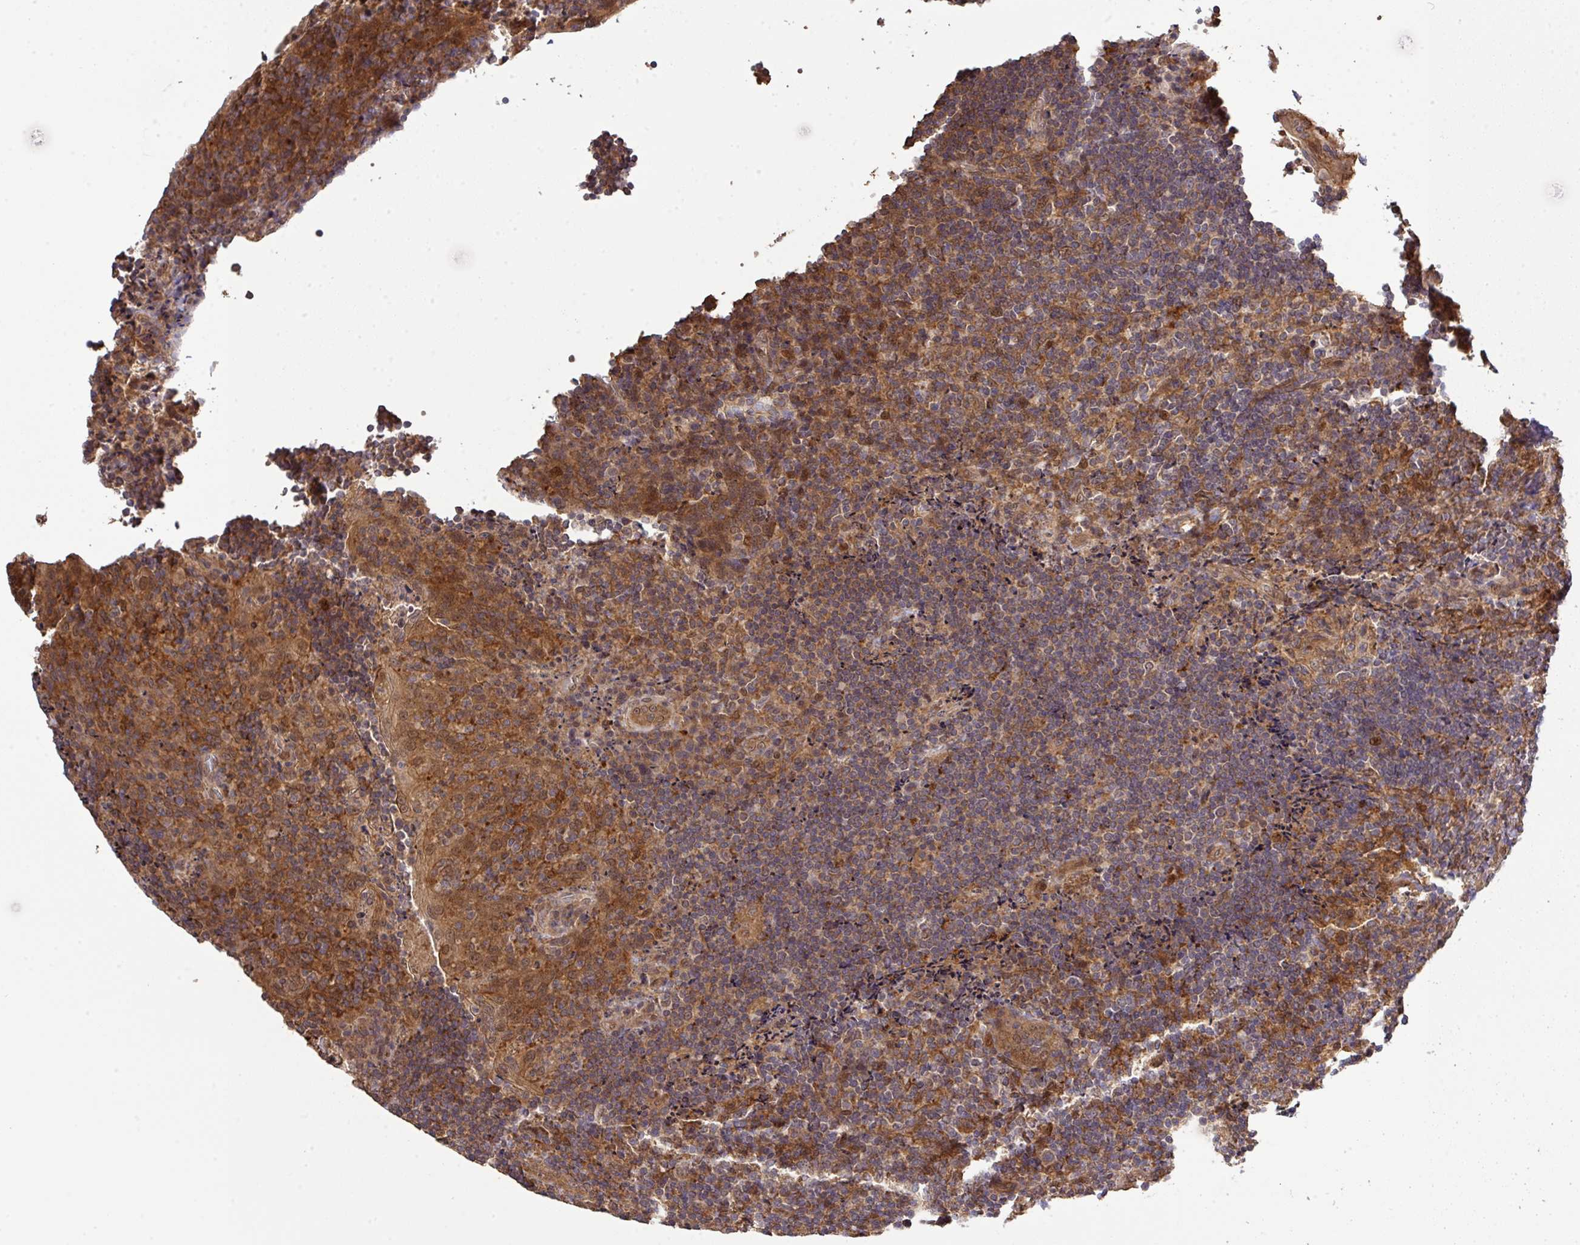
{"staining": {"intensity": "moderate", "quantity": "25%-75%", "location": "cytoplasmic/membranous"}, "tissue": "tonsil", "cell_type": "Germinal center cells", "image_type": "normal", "snomed": [{"axis": "morphology", "description": "Normal tissue, NOS"}, {"axis": "topography", "description": "Tonsil"}], "caption": "A medium amount of moderate cytoplasmic/membranous expression is seen in approximately 25%-75% of germinal center cells in unremarkable tonsil. (Brightfield microscopy of DAB IHC at high magnification).", "gene": "ARPIN", "patient": {"sex": "male", "age": 17}}